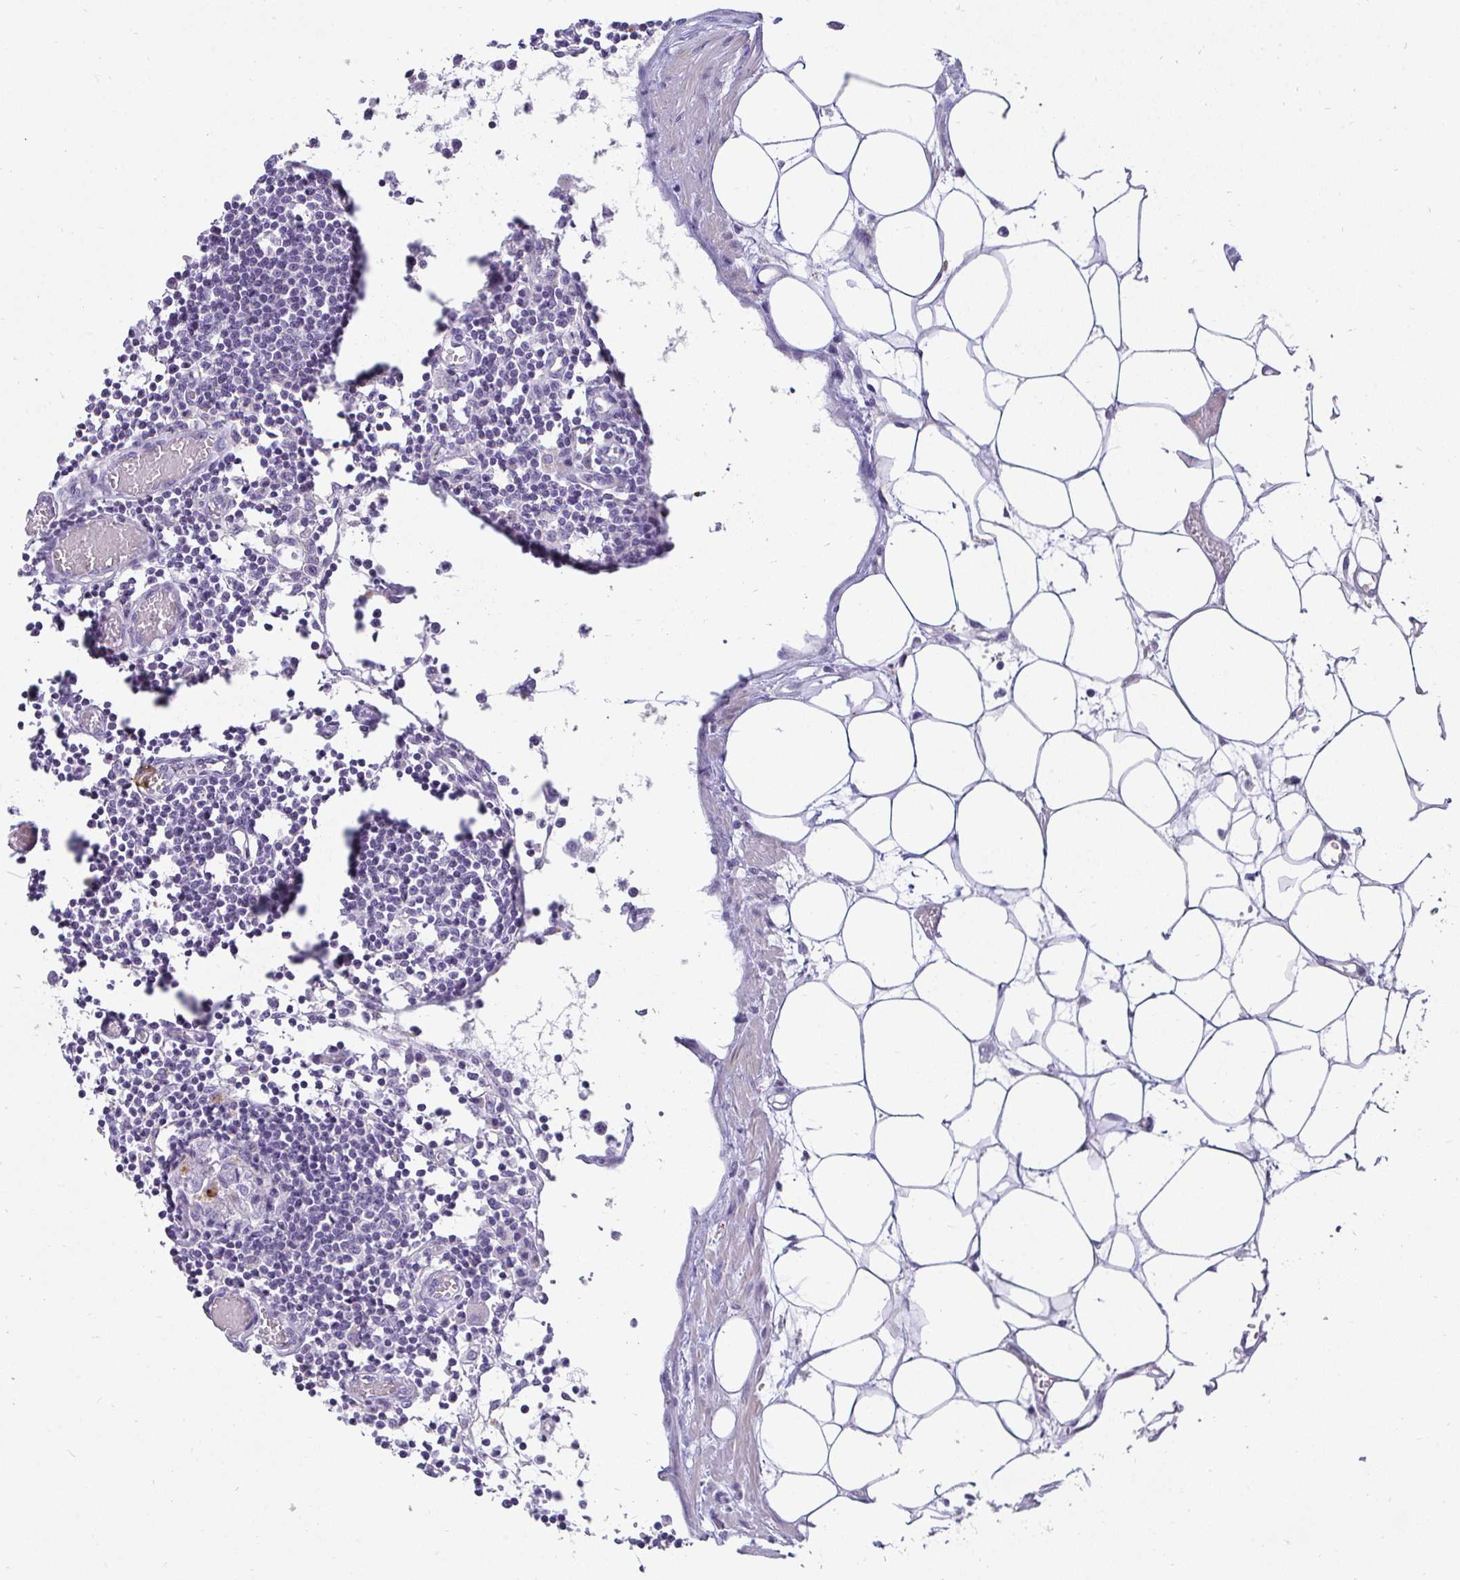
{"staining": {"intensity": "negative", "quantity": "none", "location": "none"}, "tissue": "lymph node", "cell_type": "Germinal center cells", "image_type": "normal", "snomed": [{"axis": "morphology", "description": "Normal tissue, NOS"}, {"axis": "topography", "description": "Lymph node"}], "caption": "Lymph node stained for a protein using IHC reveals no positivity germinal center cells.", "gene": "AK5", "patient": {"sex": "male", "age": 66}}